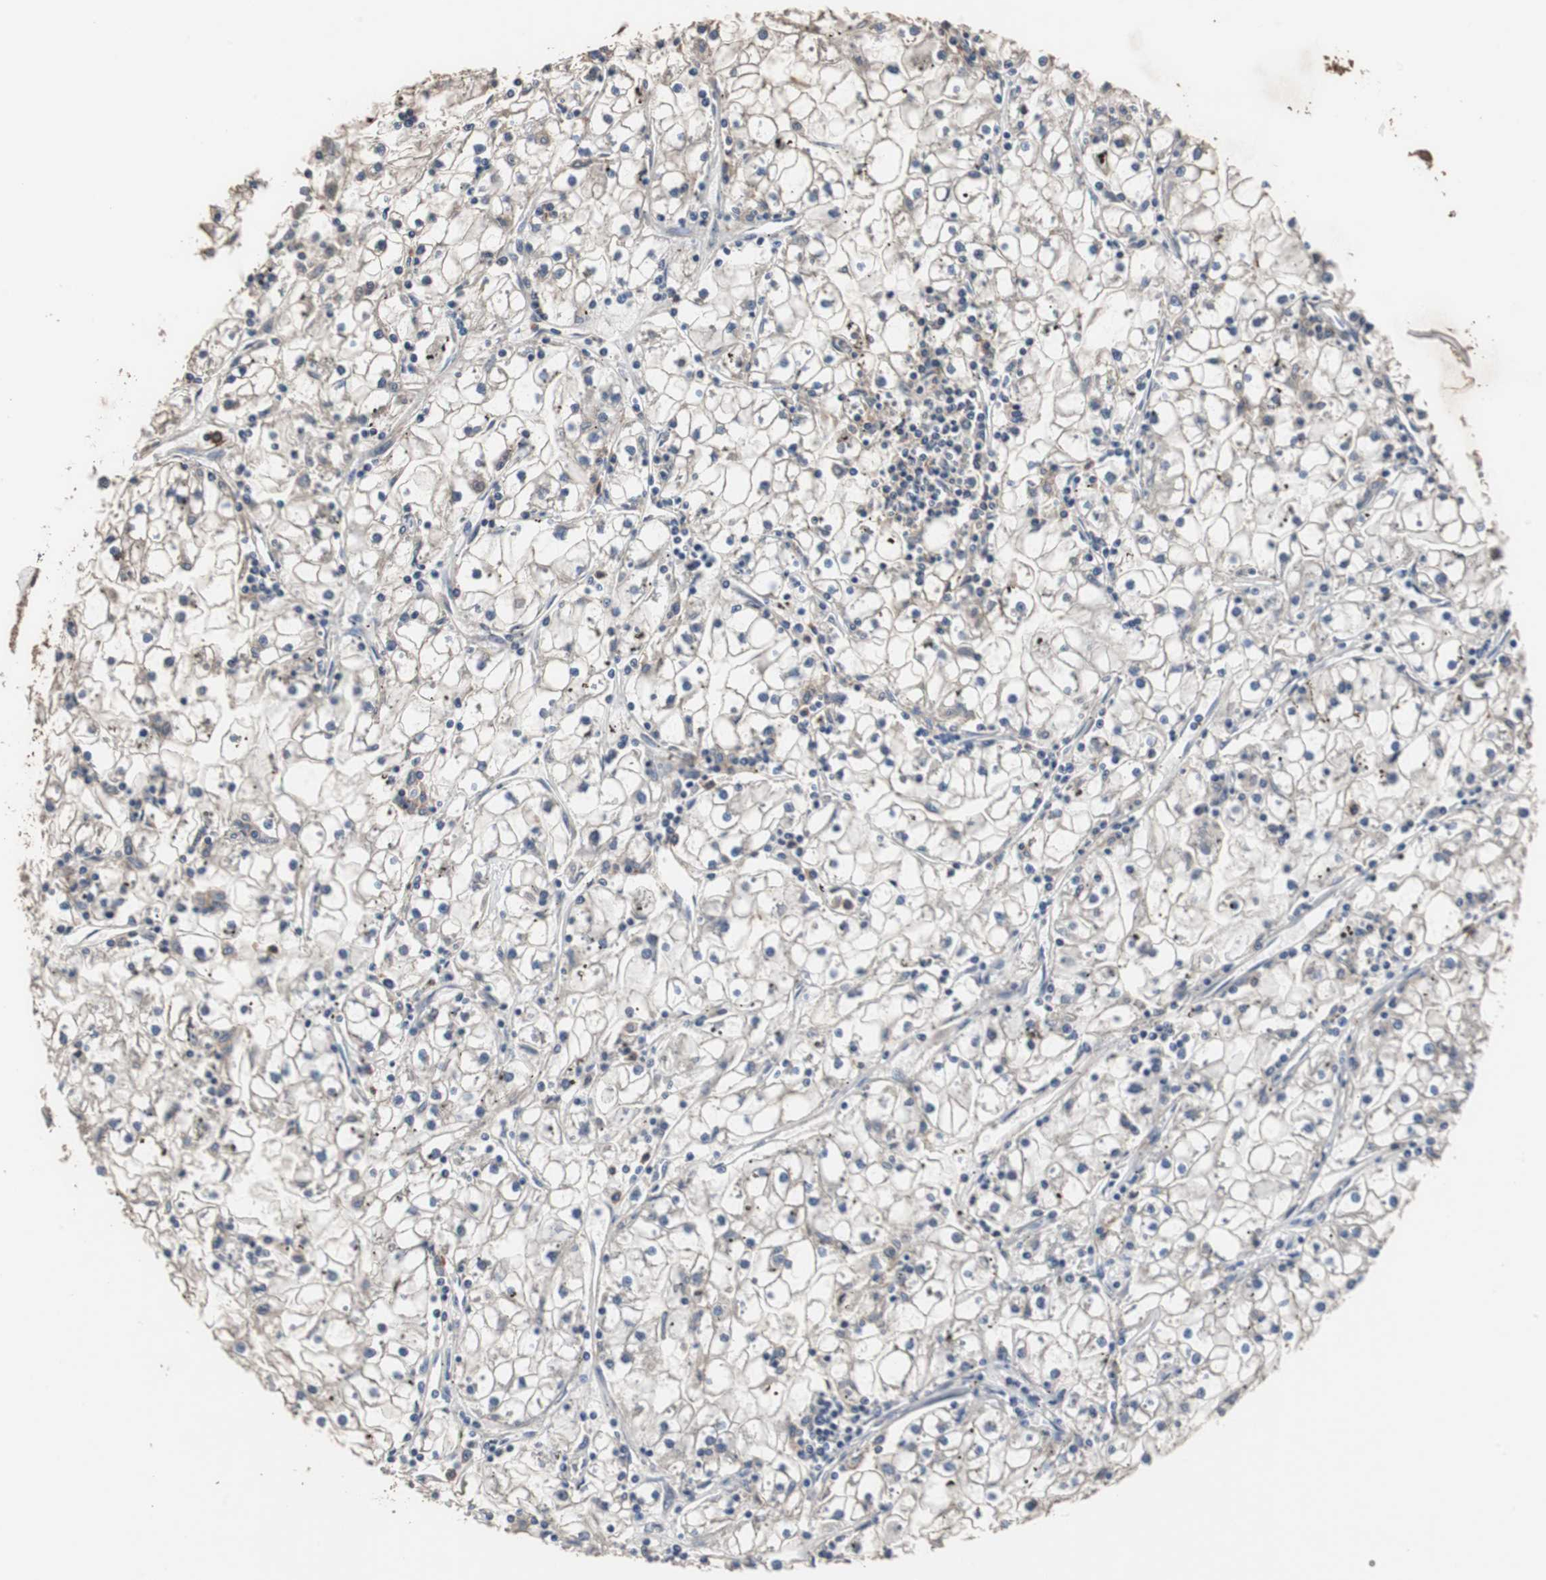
{"staining": {"intensity": "negative", "quantity": "none", "location": "none"}, "tissue": "renal cancer", "cell_type": "Tumor cells", "image_type": "cancer", "snomed": [{"axis": "morphology", "description": "Adenocarcinoma, NOS"}, {"axis": "topography", "description": "Kidney"}], "caption": "IHC of renal cancer exhibits no positivity in tumor cells.", "gene": "SCIMP", "patient": {"sex": "male", "age": 56}}